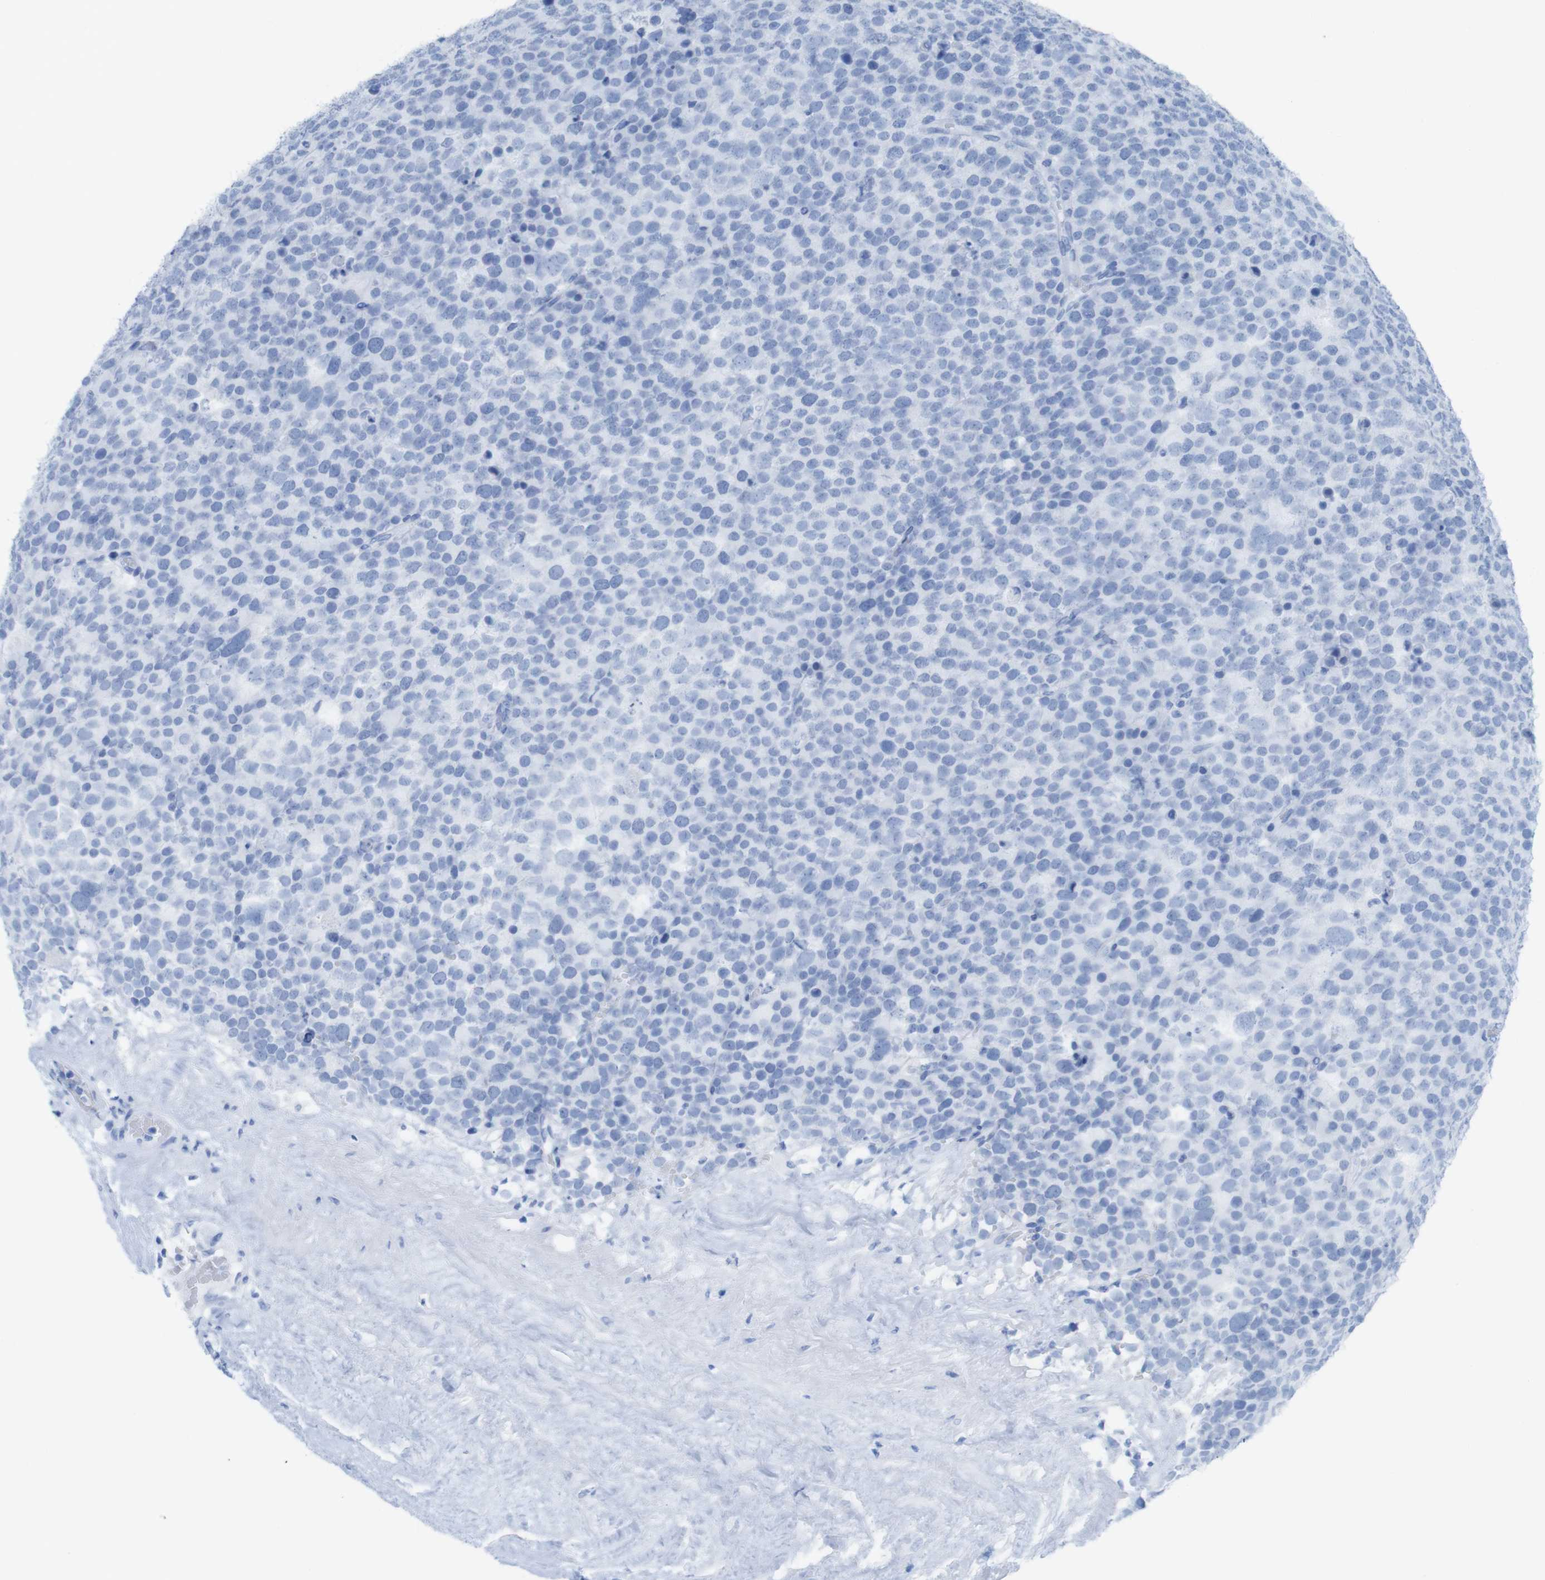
{"staining": {"intensity": "negative", "quantity": "none", "location": "none"}, "tissue": "testis cancer", "cell_type": "Tumor cells", "image_type": "cancer", "snomed": [{"axis": "morphology", "description": "Seminoma, NOS"}, {"axis": "topography", "description": "Testis"}], "caption": "IHC micrograph of human testis cancer (seminoma) stained for a protein (brown), which displays no expression in tumor cells.", "gene": "MYH7", "patient": {"sex": "male", "age": 71}}